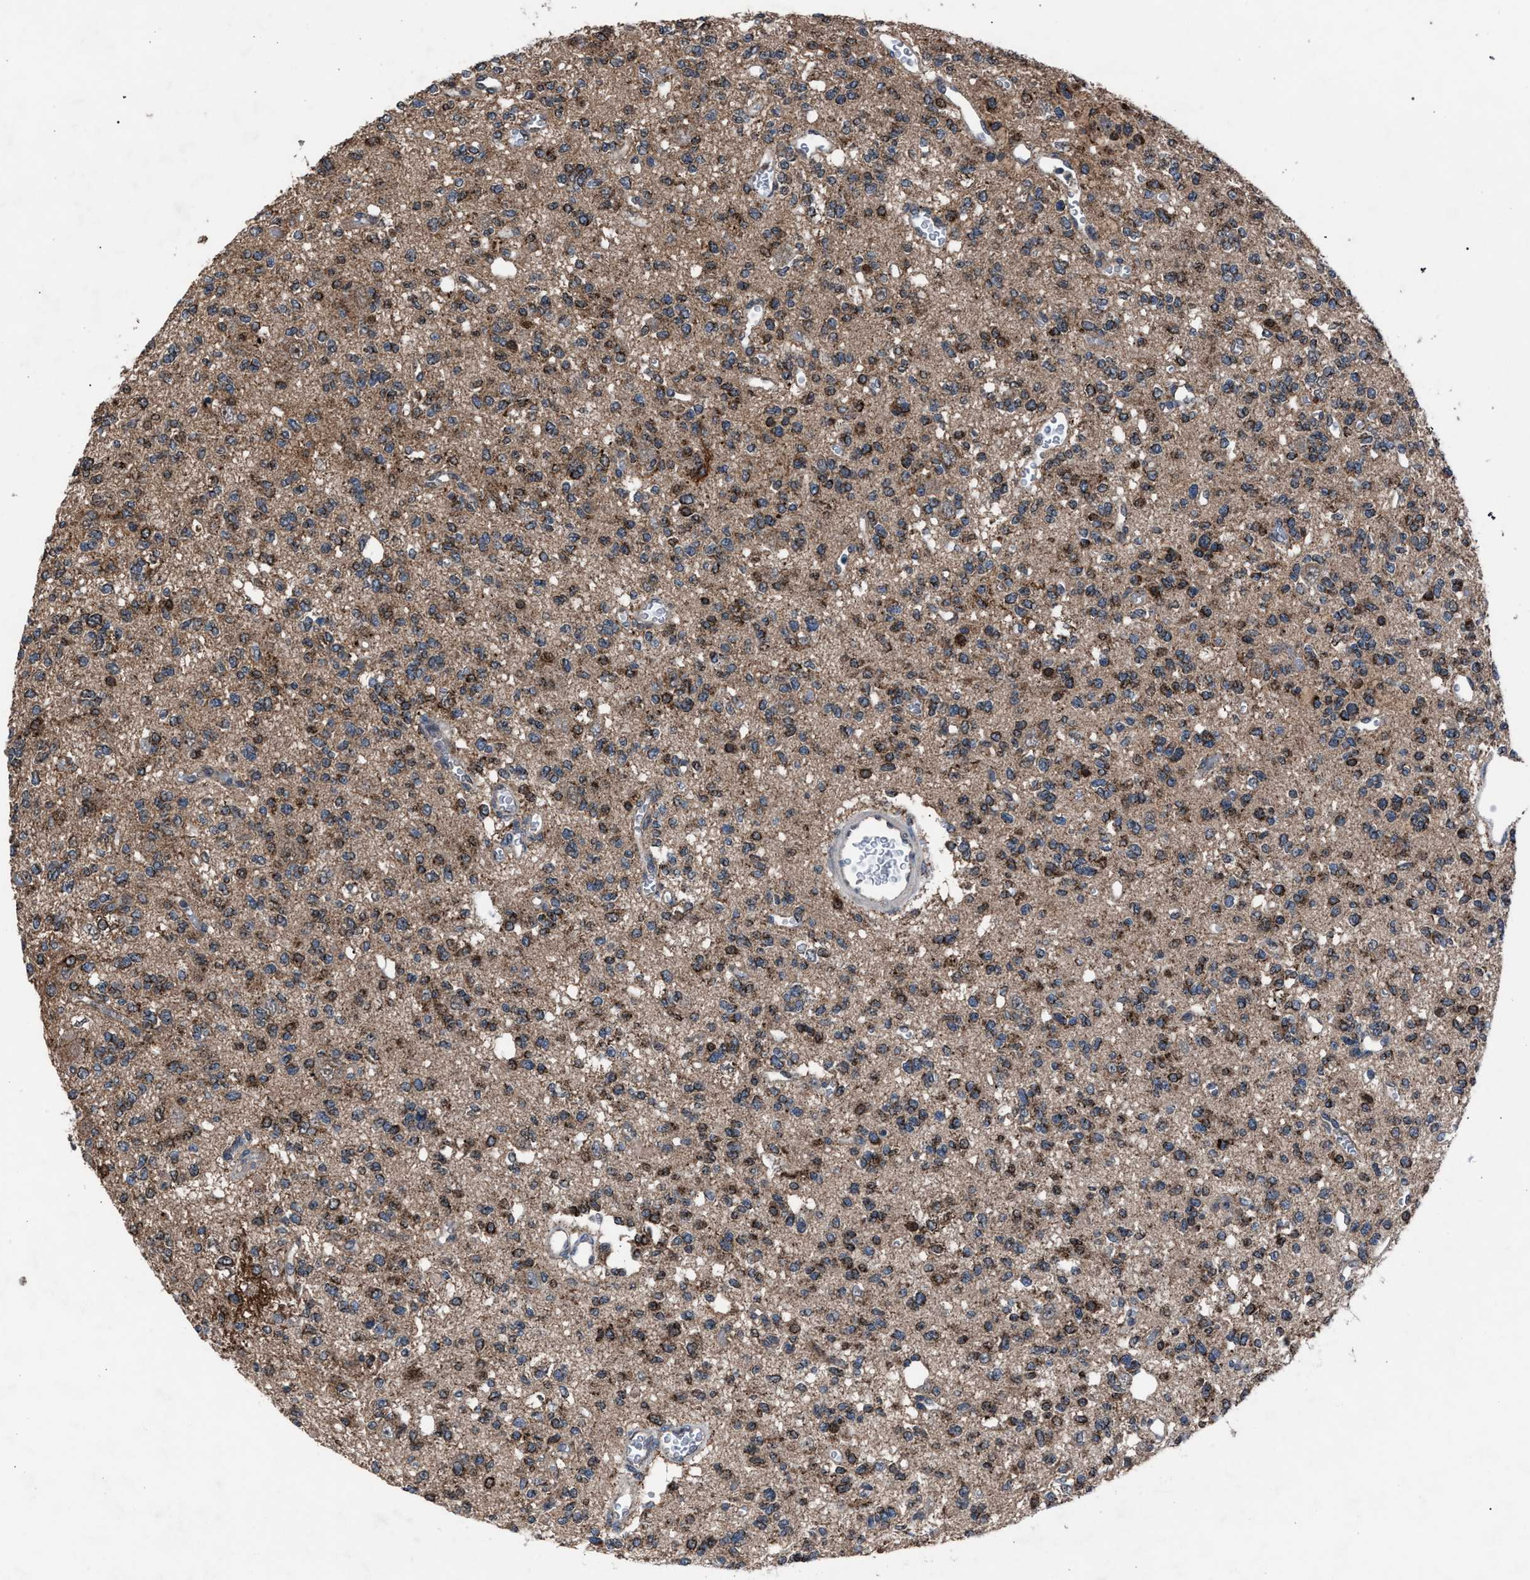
{"staining": {"intensity": "moderate", "quantity": "25%-75%", "location": "cytoplasmic/membranous"}, "tissue": "glioma", "cell_type": "Tumor cells", "image_type": "cancer", "snomed": [{"axis": "morphology", "description": "Glioma, malignant, Low grade"}, {"axis": "topography", "description": "Brain"}], "caption": "High-power microscopy captured an IHC photomicrograph of glioma, revealing moderate cytoplasmic/membranous positivity in approximately 25%-75% of tumor cells.", "gene": "HSD17B4", "patient": {"sex": "male", "age": 38}}